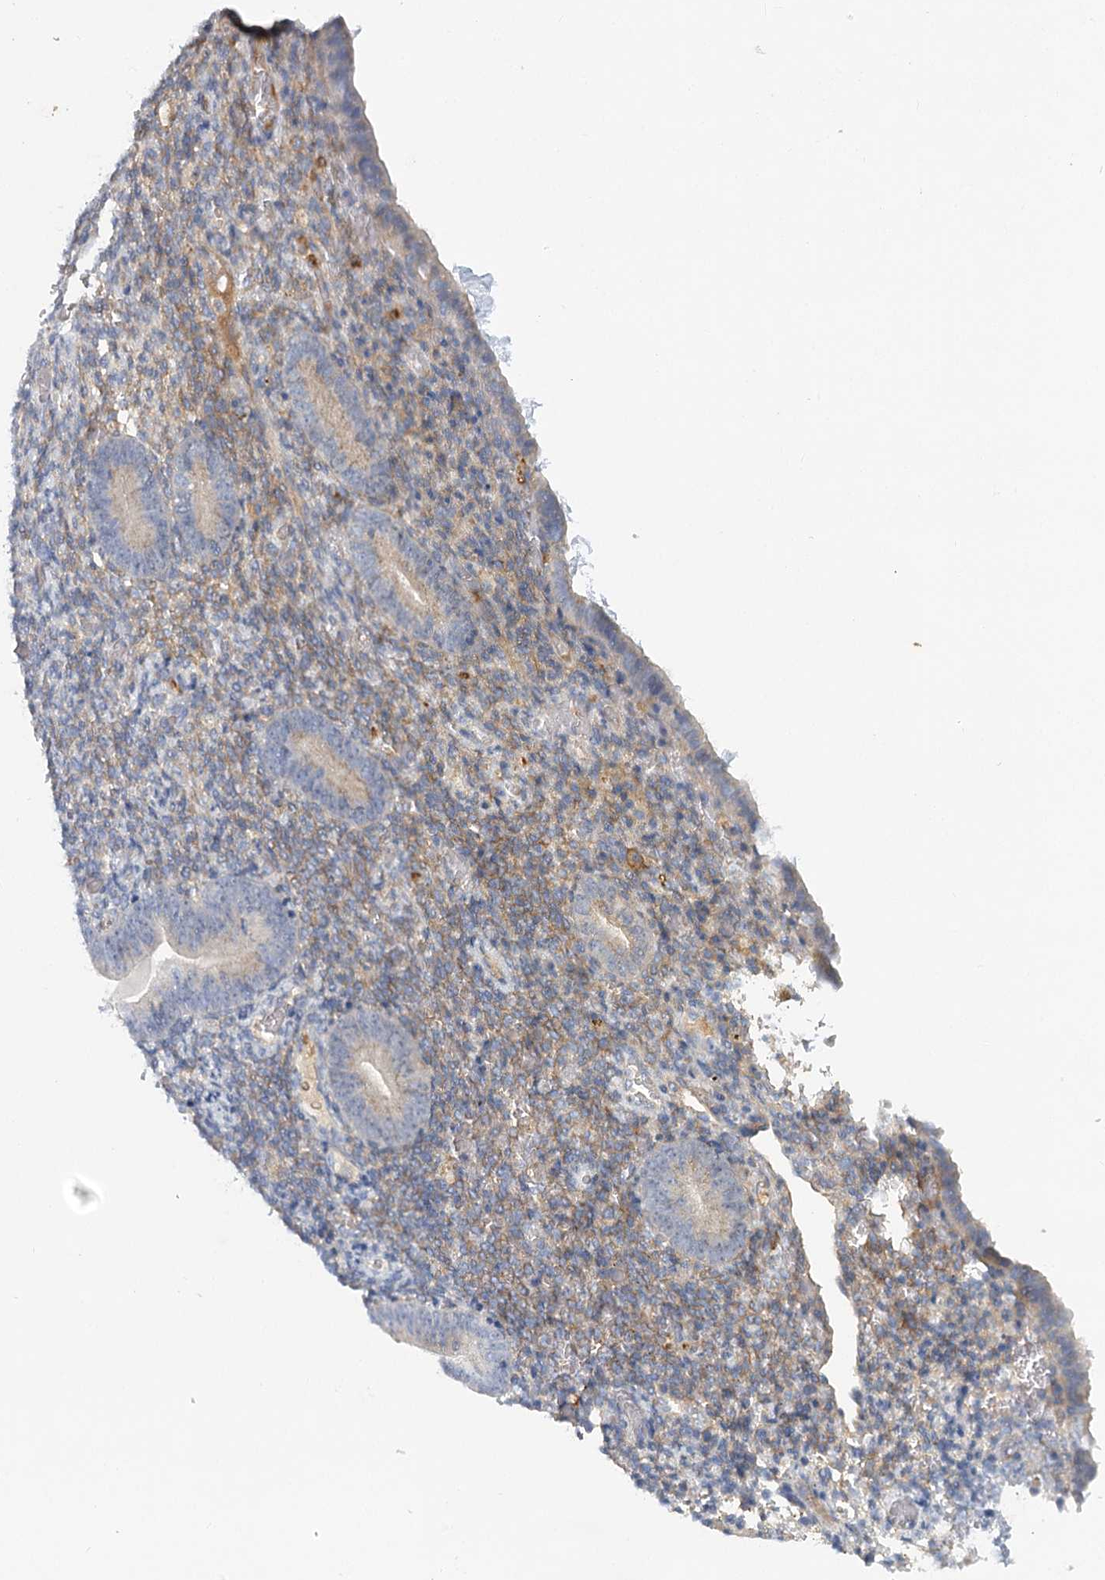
{"staining": {"intensity": "moderate", "quantity": "<25%", "location": "cytoplasmic/membranous"}, "tissue": "endometrium", "cell_type": "Cells in endometrial stroma", "image_type": "normal", "snomed": [{"axis": "morphology", "description": "Normal tissue, NOS"}, {"axis": "topography", "description": "Endometrium"}], "caption": "An image showing moderate cytoplasmic/membranous staining in approximately <25% of cells in endometrial stroma in normal endometrium, as visualized by brown immunohistochemical staining.", "gene": "EPB41L5", "patient": {"sex": "female", "age": 51}}